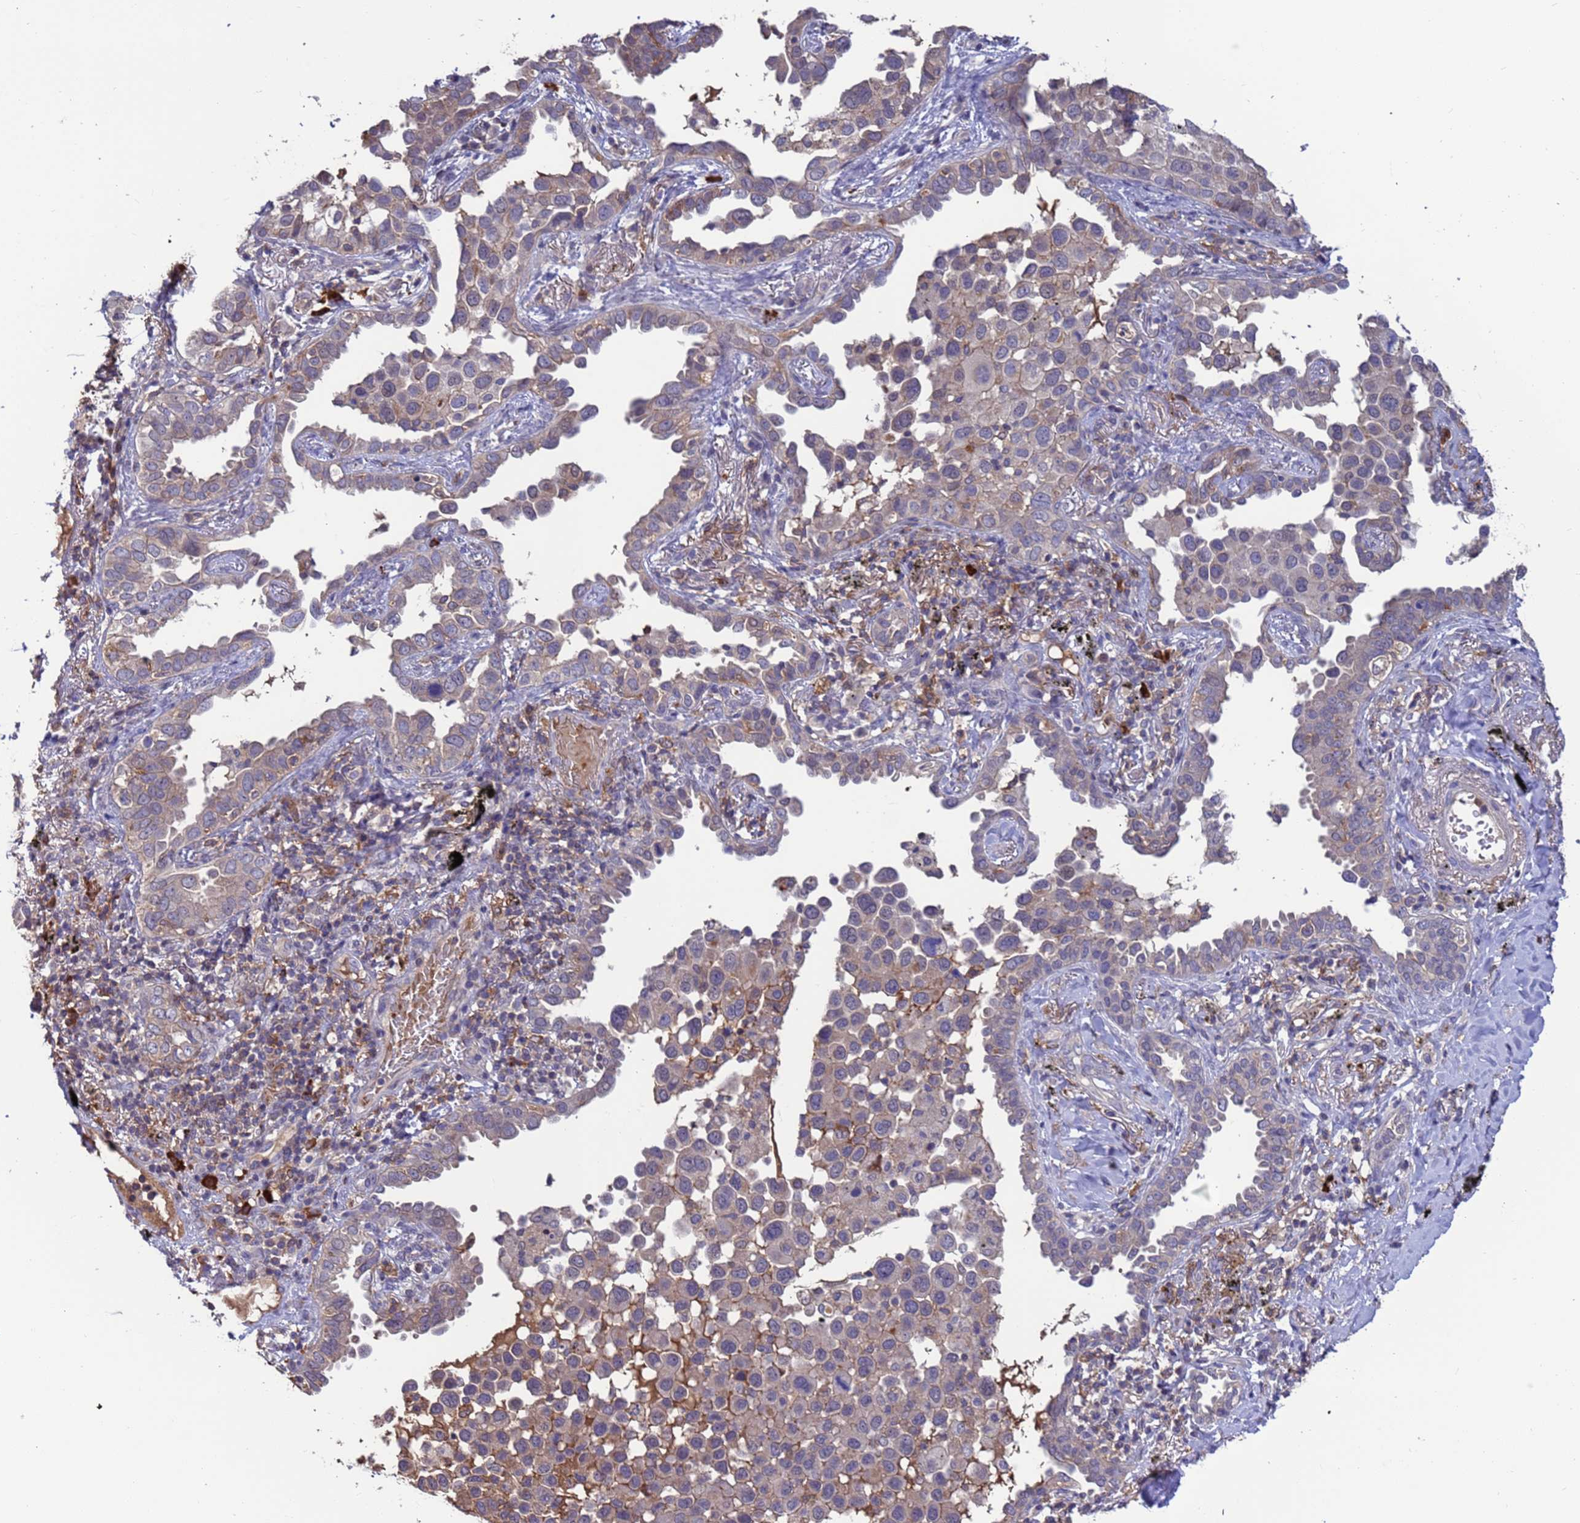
{"staining": {"intensity": "weak", "quantity": "<25%", "location": "cytoplasmic/membranous"}, "tissue": "lung cancer", "cell_type": "Tumor cells", "image_type": "cancer", "snomed": [{"axis": "morphology", "description": "Adenocarcinoma, NOS"}, {"axis": "topography", "description": "Lung"}], "caption": "High magnification brightfield microscopy of adenocarcinoma (lung) stained with DAB (3,3'-diaminobenzidine) (brown) and counterstained with hematoxylin (blue): tumor cells show no significant staining.", "gene": "AMPD3", "patient": {"sex": "male", "age": 67}}